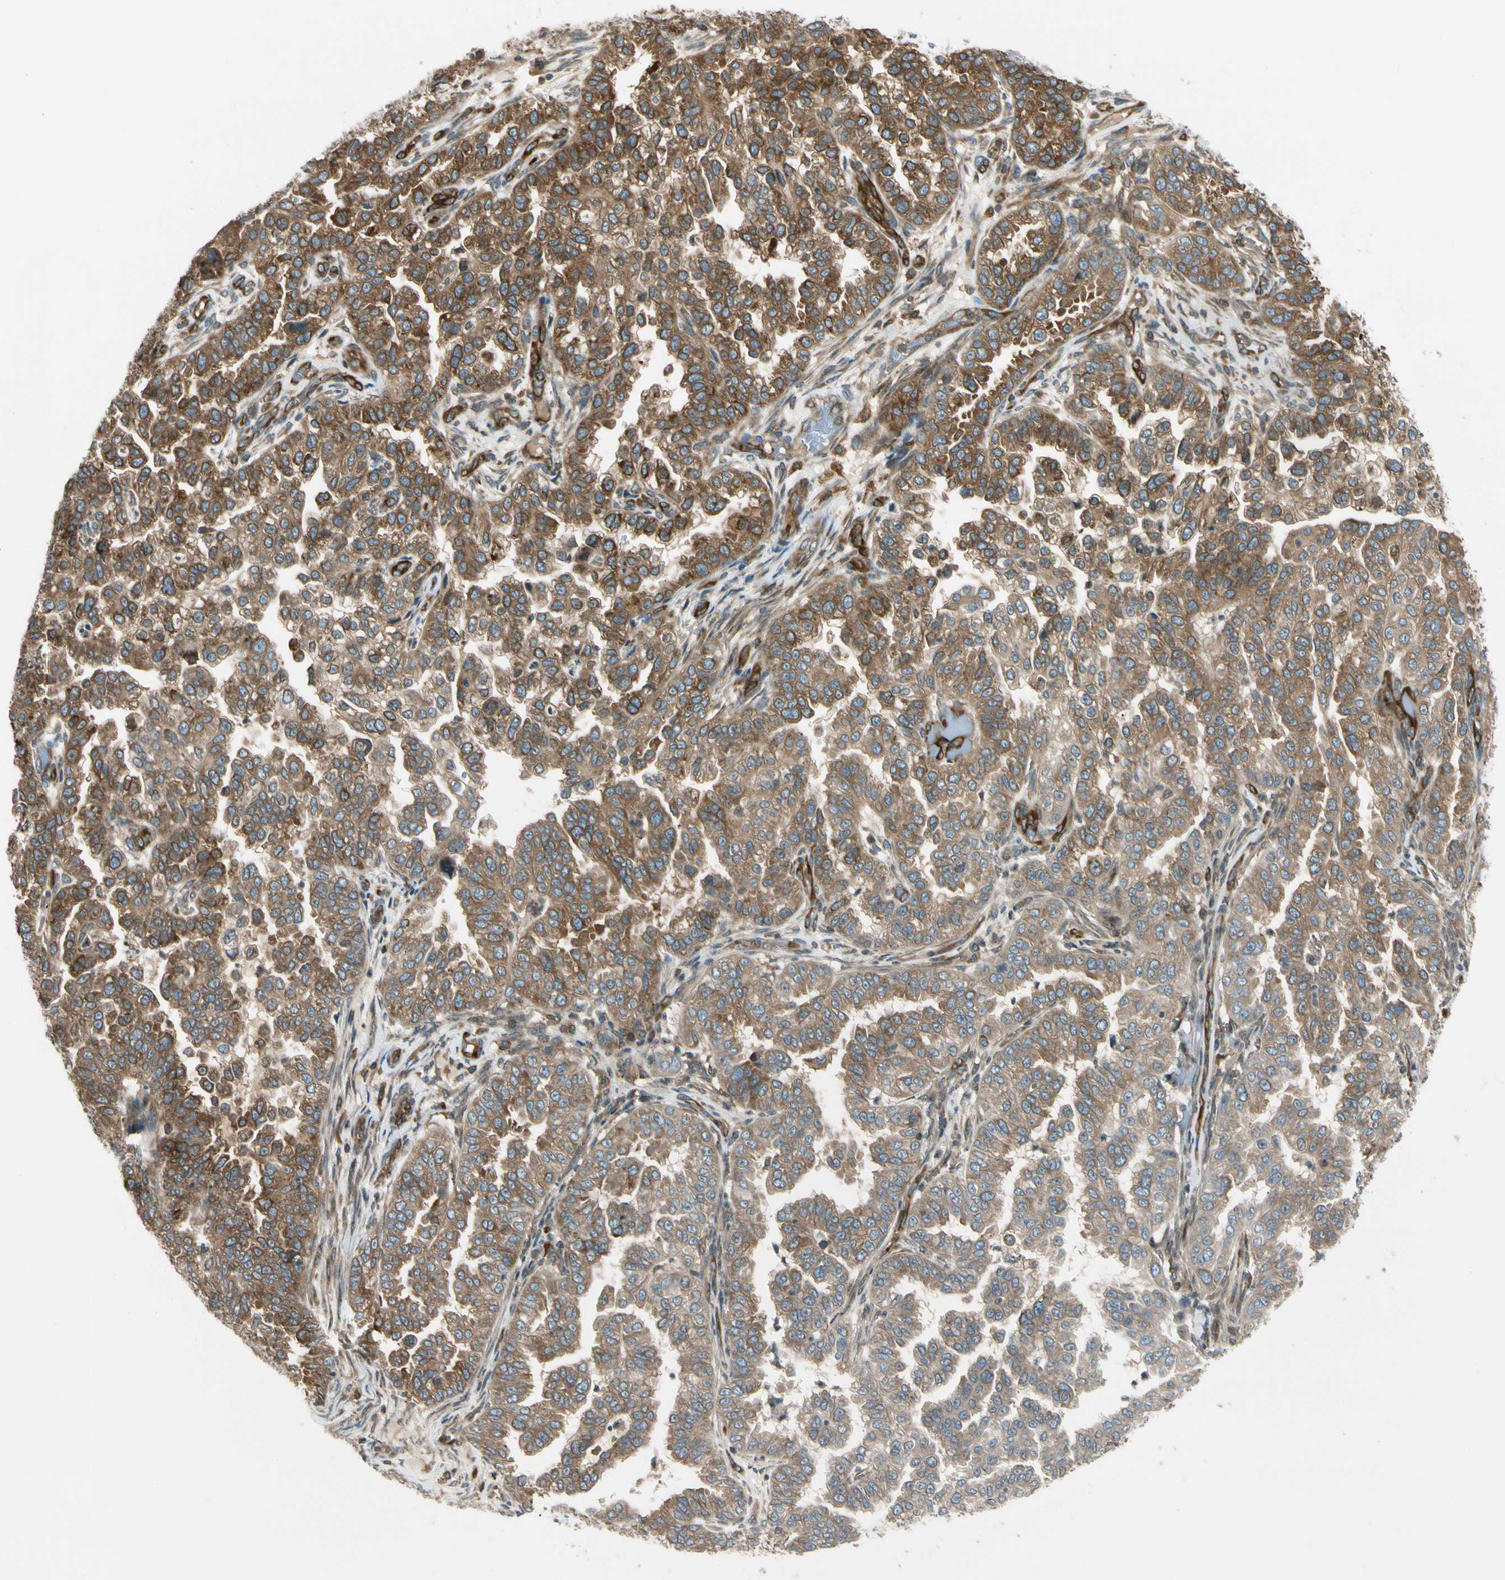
{"staining": {"intensity": "moderate", "quantity": ">75%", "location": "cytoplasmic/membranous"}, "tissue": "endometrial cancer", "cell_type": "Tumor cells", "image_type": "cancer", "snomed": [{"axis": "morphology", "description": "Adenocarcinoma, NOS"}, {"axis": "topography", "description": "Endometrium"}], "caption": "Moderate cytoplasmic/membranous positivity is identified in approximately >75% of tumor cells in endometrial adenocarcinoma. (DAB (3,3'-diaminobenzidine) IHC, brown staining for protein, blue staining for nuclei).", "gene": "TRIO", "patient": {"sex": "female", "age": 85}}